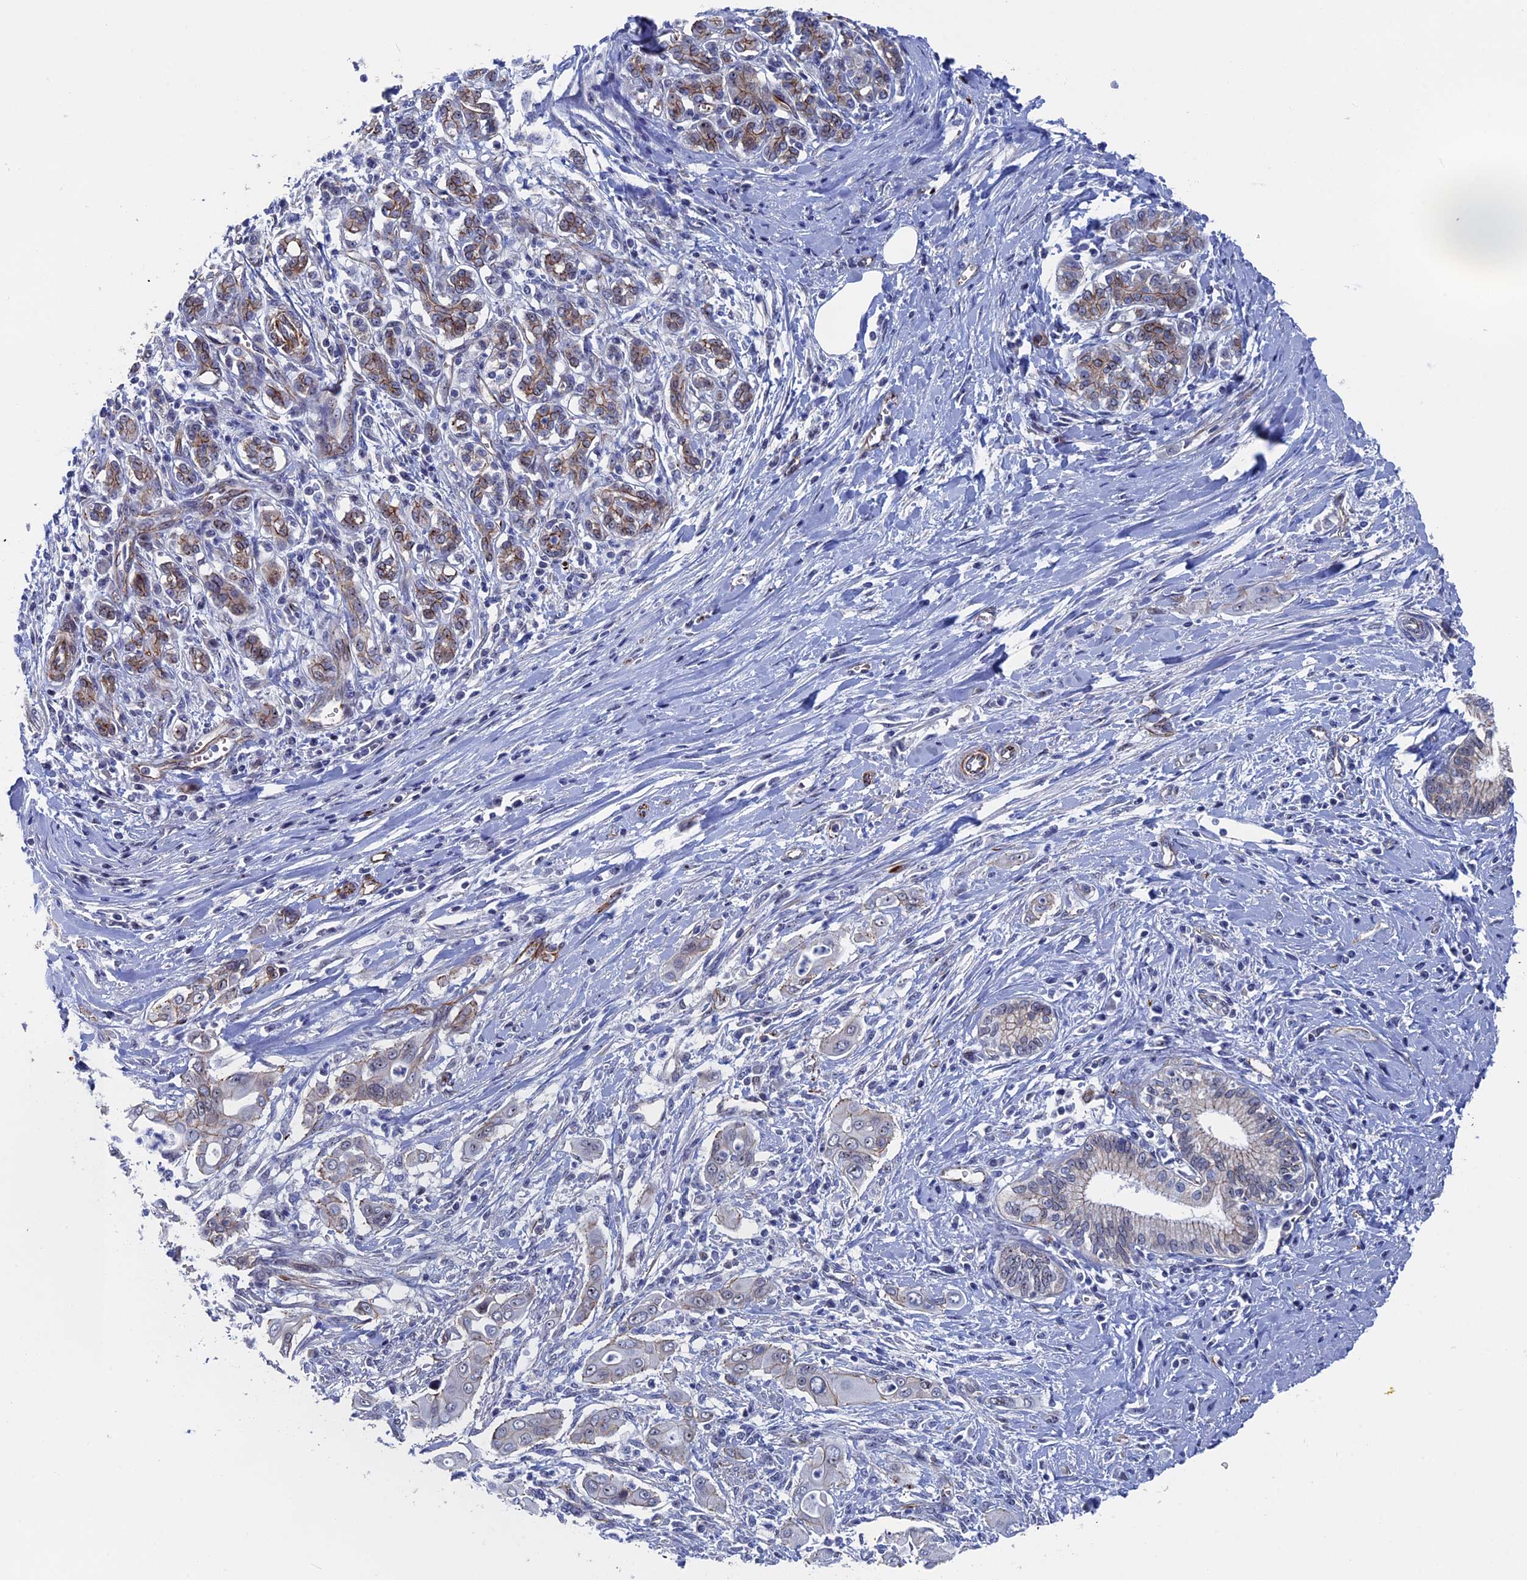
{"staining": {"intensity": "weak", "quantity": "<25%", "location": "cytoplasmic/membranous"}, "tissue": "pancreatic cancer", "cell_type": "Tumor cells", "image_type": "cancer", "snomed": [{"axis": "morphology", "description": "Adenocarcinoma, NOS"}, {"axis": "topography", "description": "Pancreas"}], "caption": "Immunohistochemical staining of human adenocarcinoma (pancreatic) demonstrates no significant positivity in tumor cells. The staining is performed using DAB brown chromogen with nuclei counter-stained in using hematoxylin.", "gene": "EXOSC9", "patient": {"sex": "male", "age": 58}}